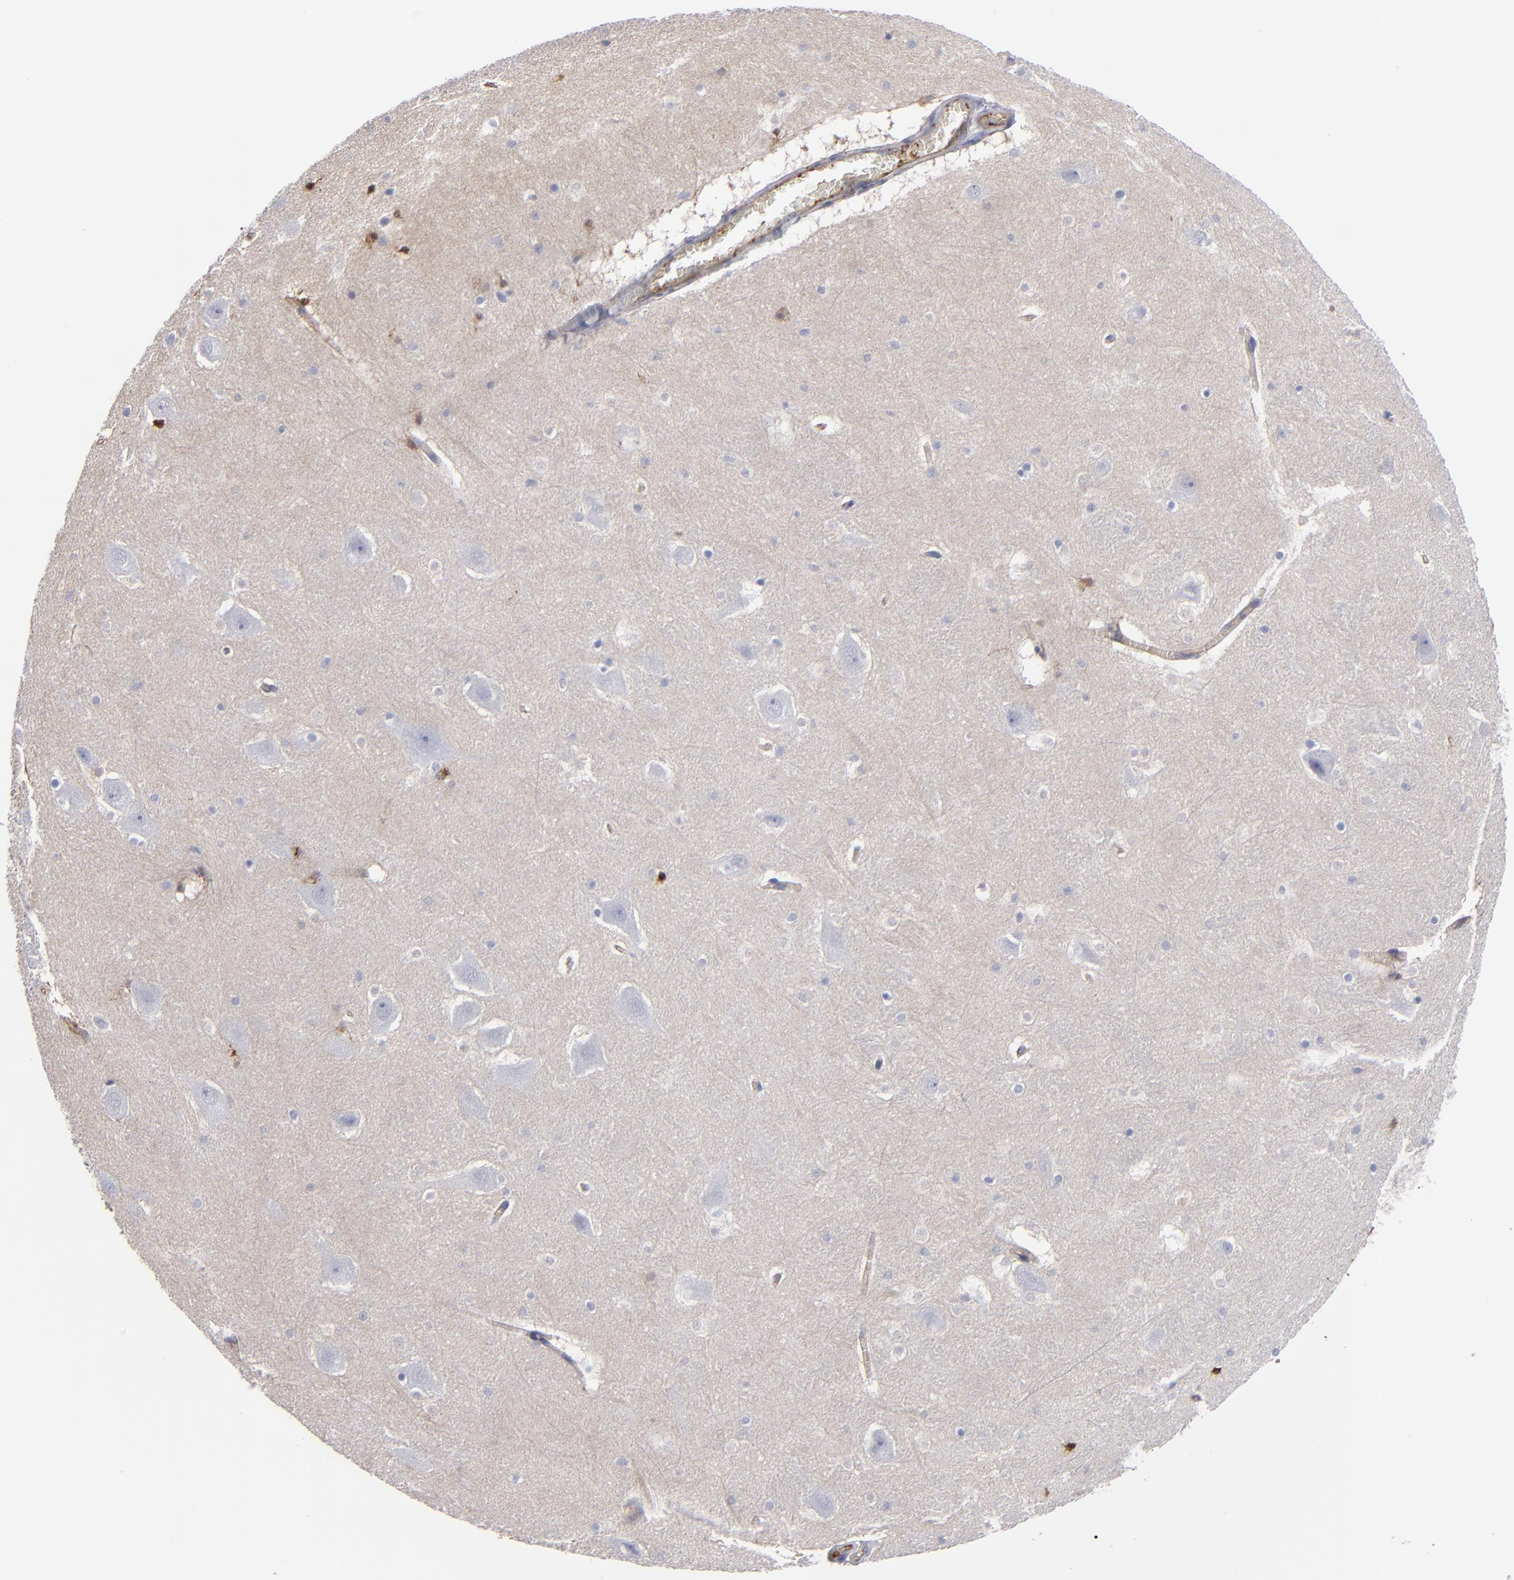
{"staining": {"intensity": "negative", "quantity": "none", "location": "none"}, "tissue": "hippocampus", "cell_type": "Glial cells", "image_type": "normal", "snomed": [{"axis": "morphology", "description": "Normal tissue, NOS"}, {"axis": "topography", "description": "Hippocampus"}], "caption": "Immunohistochemistry of unremarkable human hippocampus displays no positivity in glial cells.", "gene": "TM4SF1", "patient": {"sex": "male", "age": 45}}